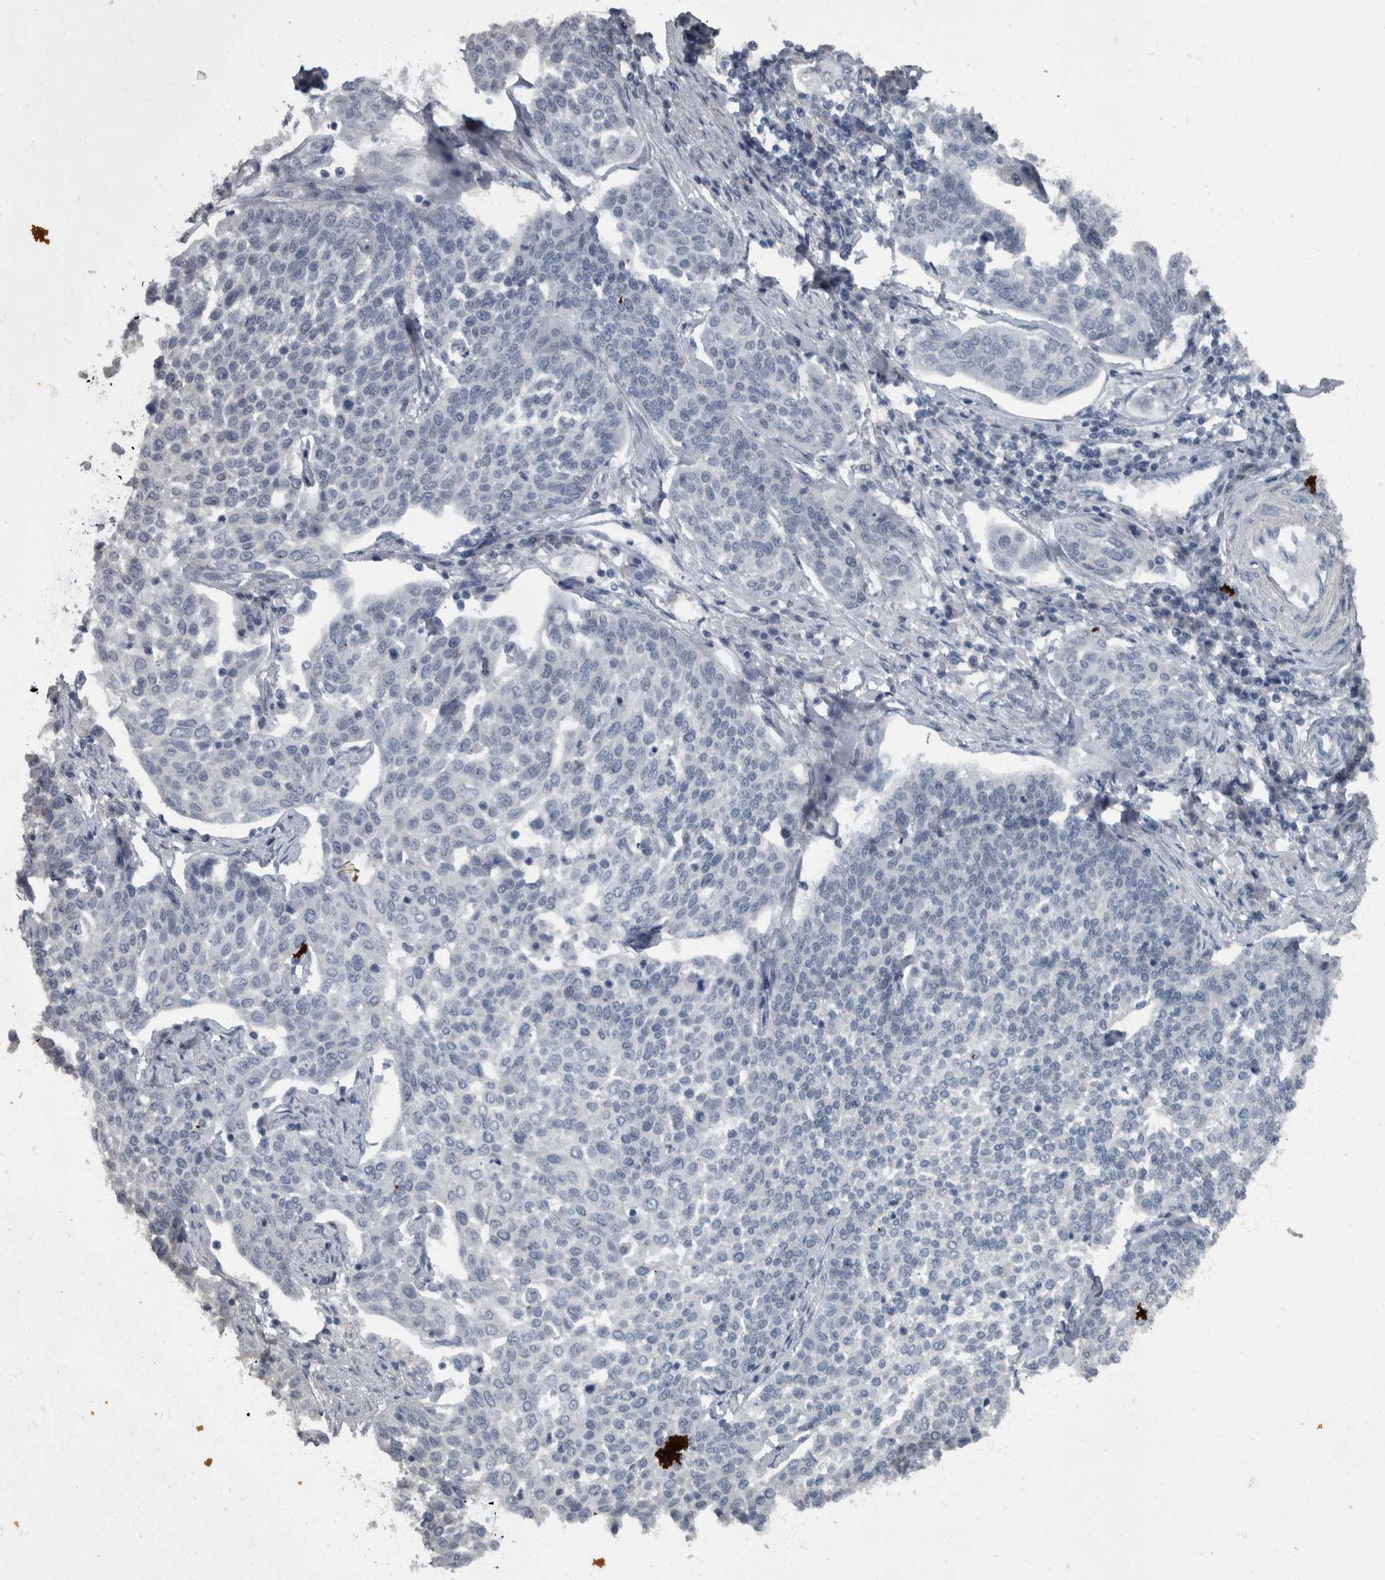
{"staining": {"intensity": "negative", "quantity": "none", "location": "none"}, "tissue": "cervical cancer", "cell_type": "Tumor cells", "image_type": "cancer", "snomed": [{"axis": "morphology", "description": "Squamous cell carcinoma, NOS"}, {"axis": "topography", "description": "Cervix"}], "caption": "Immunohistochemical staining of human cervical cancer (squamous cell carcinoma) demonstrates no significant expression in tumor cells. The staining was performed using DAB (3,3'-diaminobenzidine) to visualize the protein expression in brown, while the nuclei were stained in blue with hematoxylin (Magnification: 20x).", "gene": "WDR33", "patient": {"sex": "female", "age": 34}}